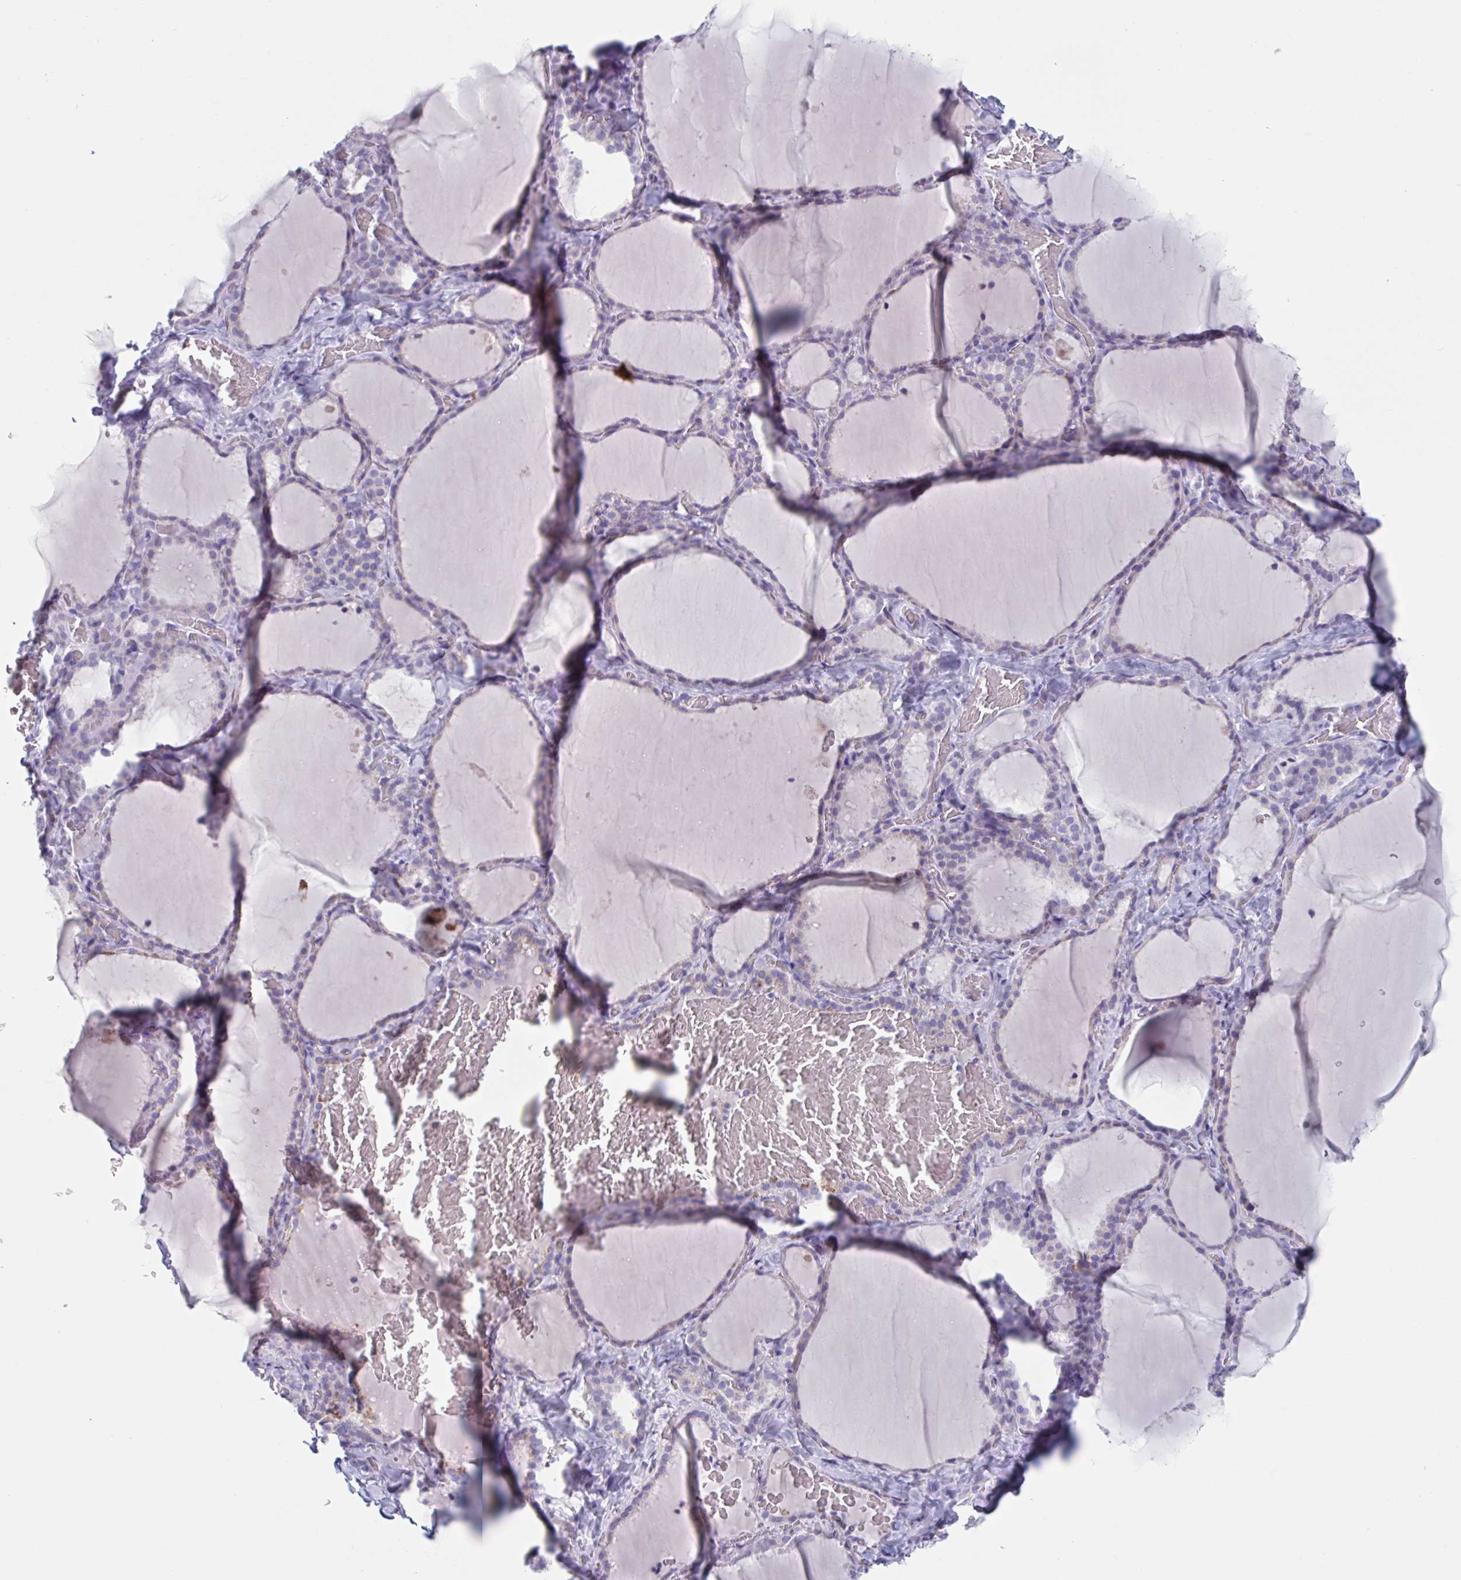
{"staining": {"intensity": "negative", "quantity": "none", "location": "none"}, "tissue": "thyroid gland", "cell_type": "Glandular cells", "image_type": "normal", "snomed": [{"axis": "morphology", "description": "Normal tissue, NOS"}, {"axis": "topography", "description": "Thyroid gland"}], "caption": "This micrograph is of benign thyroid gland stained with immunohistochemistry to label a protein in brown with the nuclei are counter-stained blue. There is no staining in glandular cells.", "gene": "HSD11B2", "patient": {"sex": "female", "age": 22}}